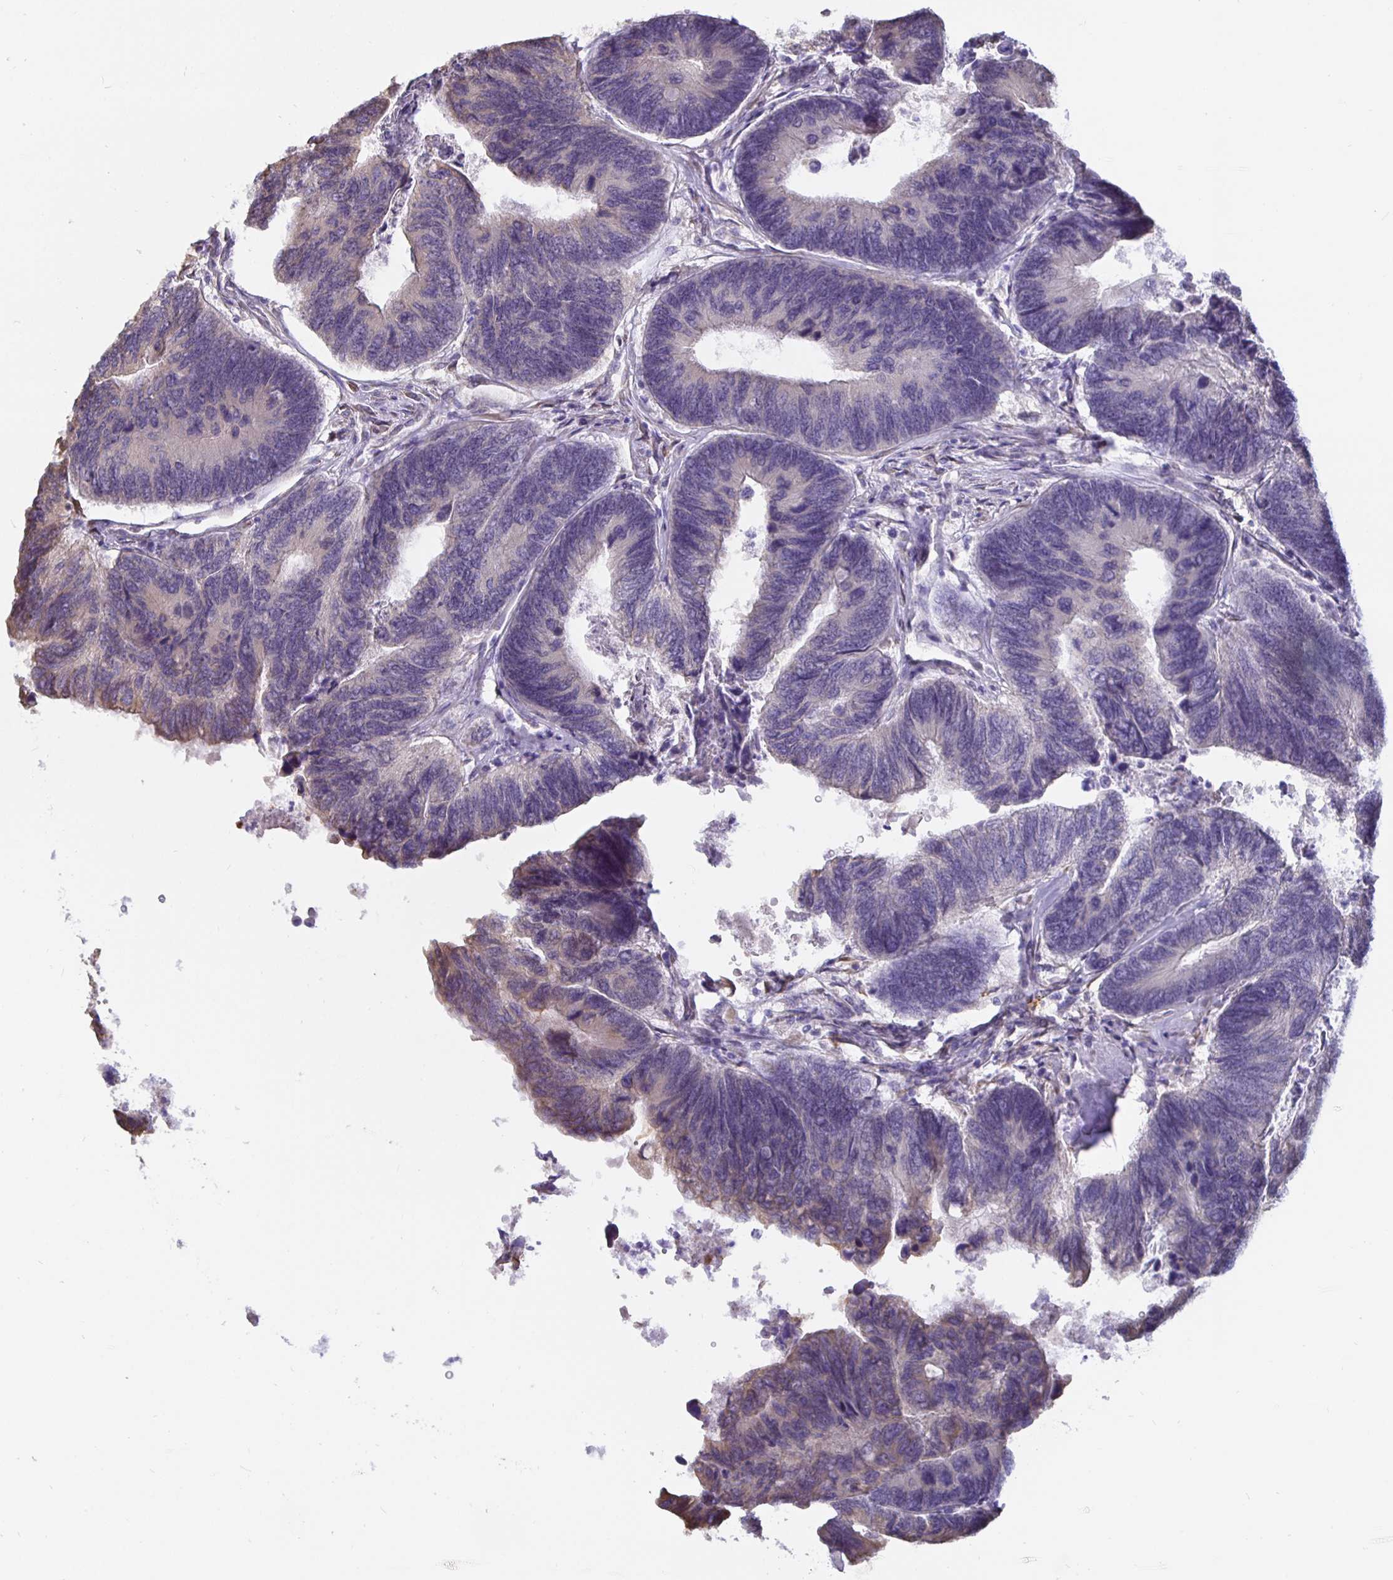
{"staining": {"intensity": "negative", "quantity": "none", "location": "none"}, "tissue": "colorectal cancer", "cell_type": "Tumor cells", "image_type": "cancer", "snomed": [{"axis": "morphology", "description": "Adenocarcinoma, NOS"}, {"axis": "topography", "description": "Colon"}], "caption": "IHC of colorectal cancer demonstrates no staining in tumor cells.", "gene": "DNAI2", "patient": {"sex": "female", "age": 67}}